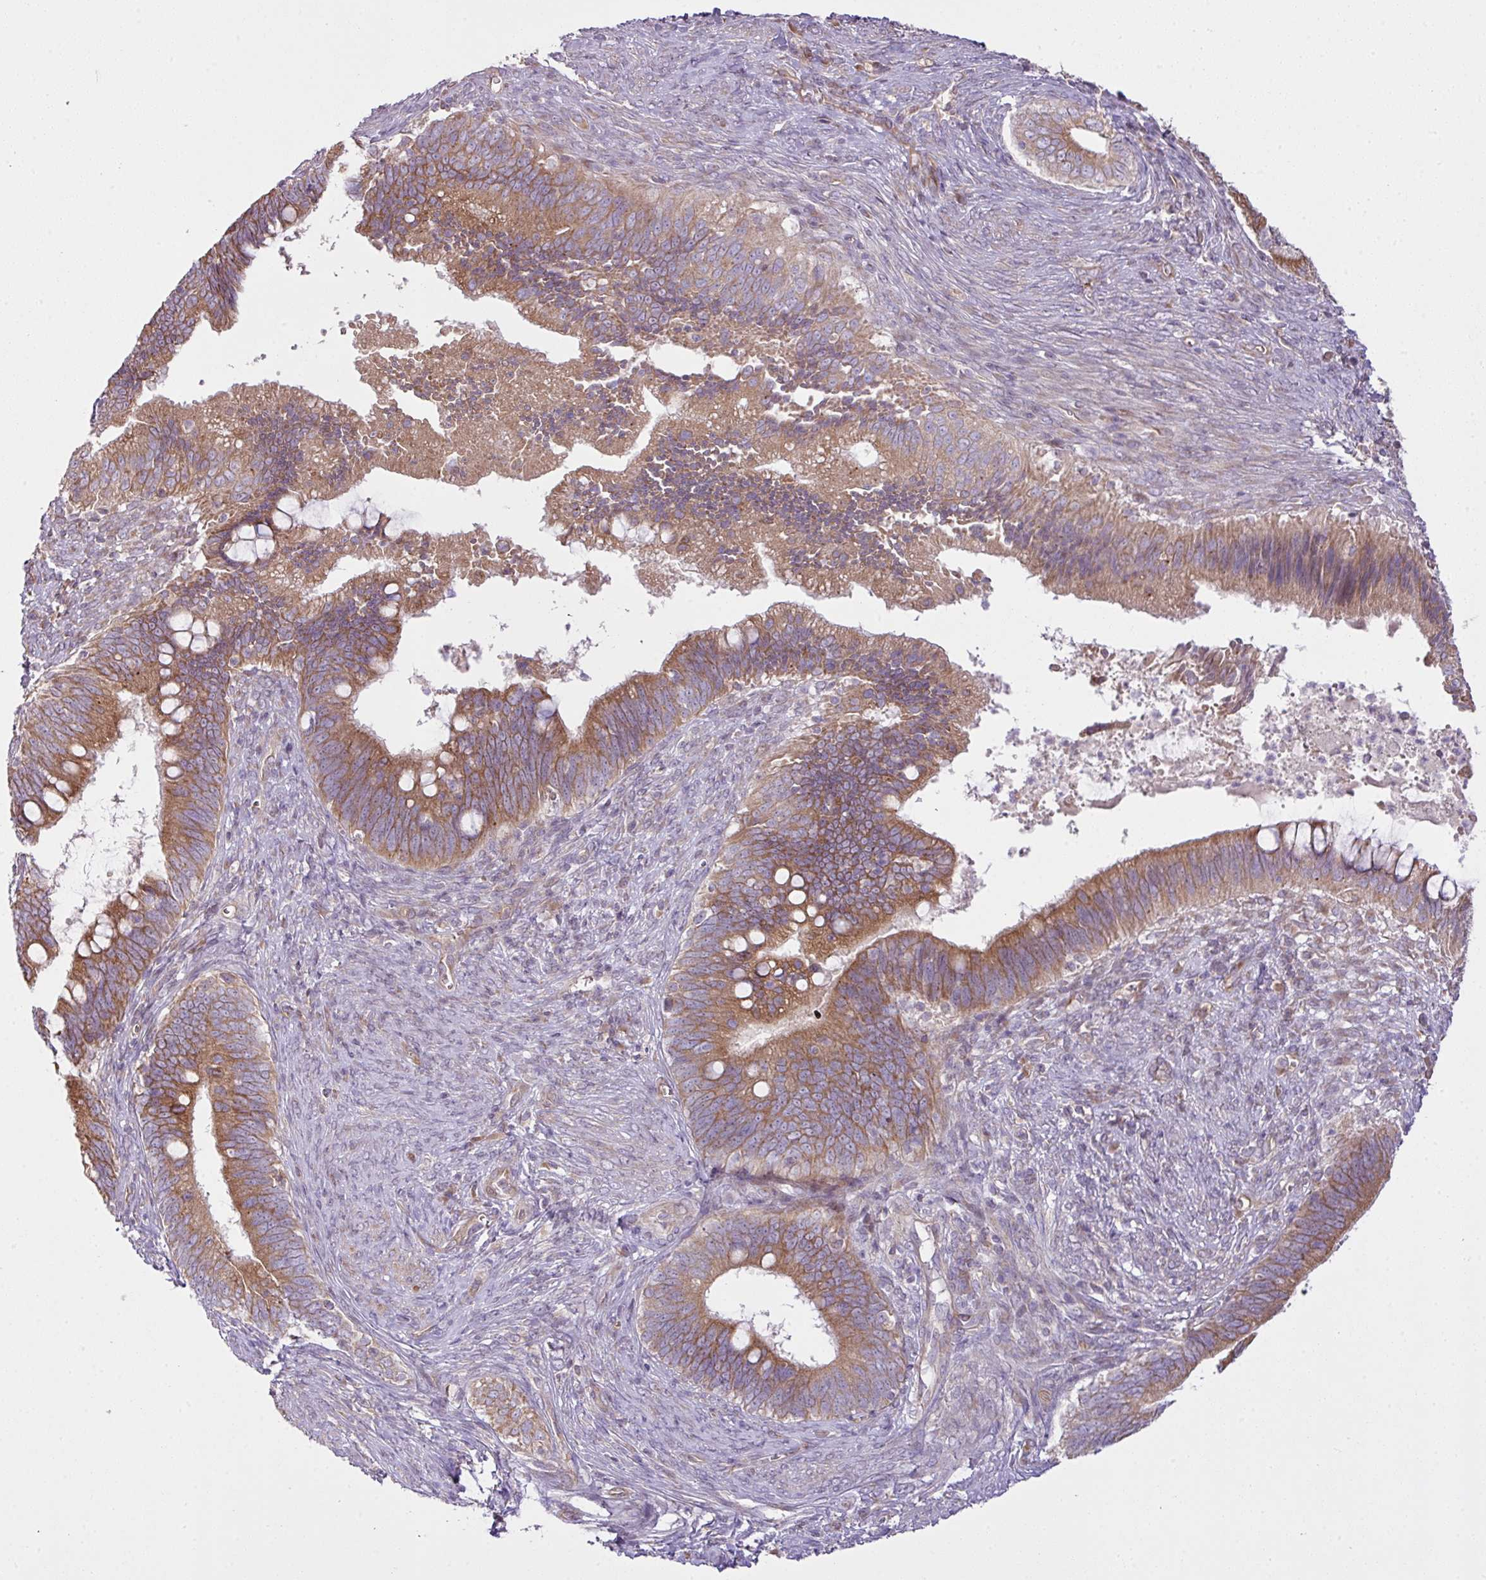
{"staining": {"intensity": "moderate", "quantity": ">75%", "location": "cytoplasmic/membranous"}, "tissue": "cervical cancer", "cell_type": "Tumor cells", "image_type": "cancer", "snomed": [{"axis": "morphology", "description": "Adenocarcinoma, NOS"}, {"axis": "topography", "description": "Cervix"}], "caption": "Immunohistochemical staining of adenocarcinoma (cervical) exhibits medium levels of moderate cytoplasmic/membranous protein positivity in approximately >75% of tumor cells.", "gene": "COX18", "patient": {"sex": "female", "age": 42}}